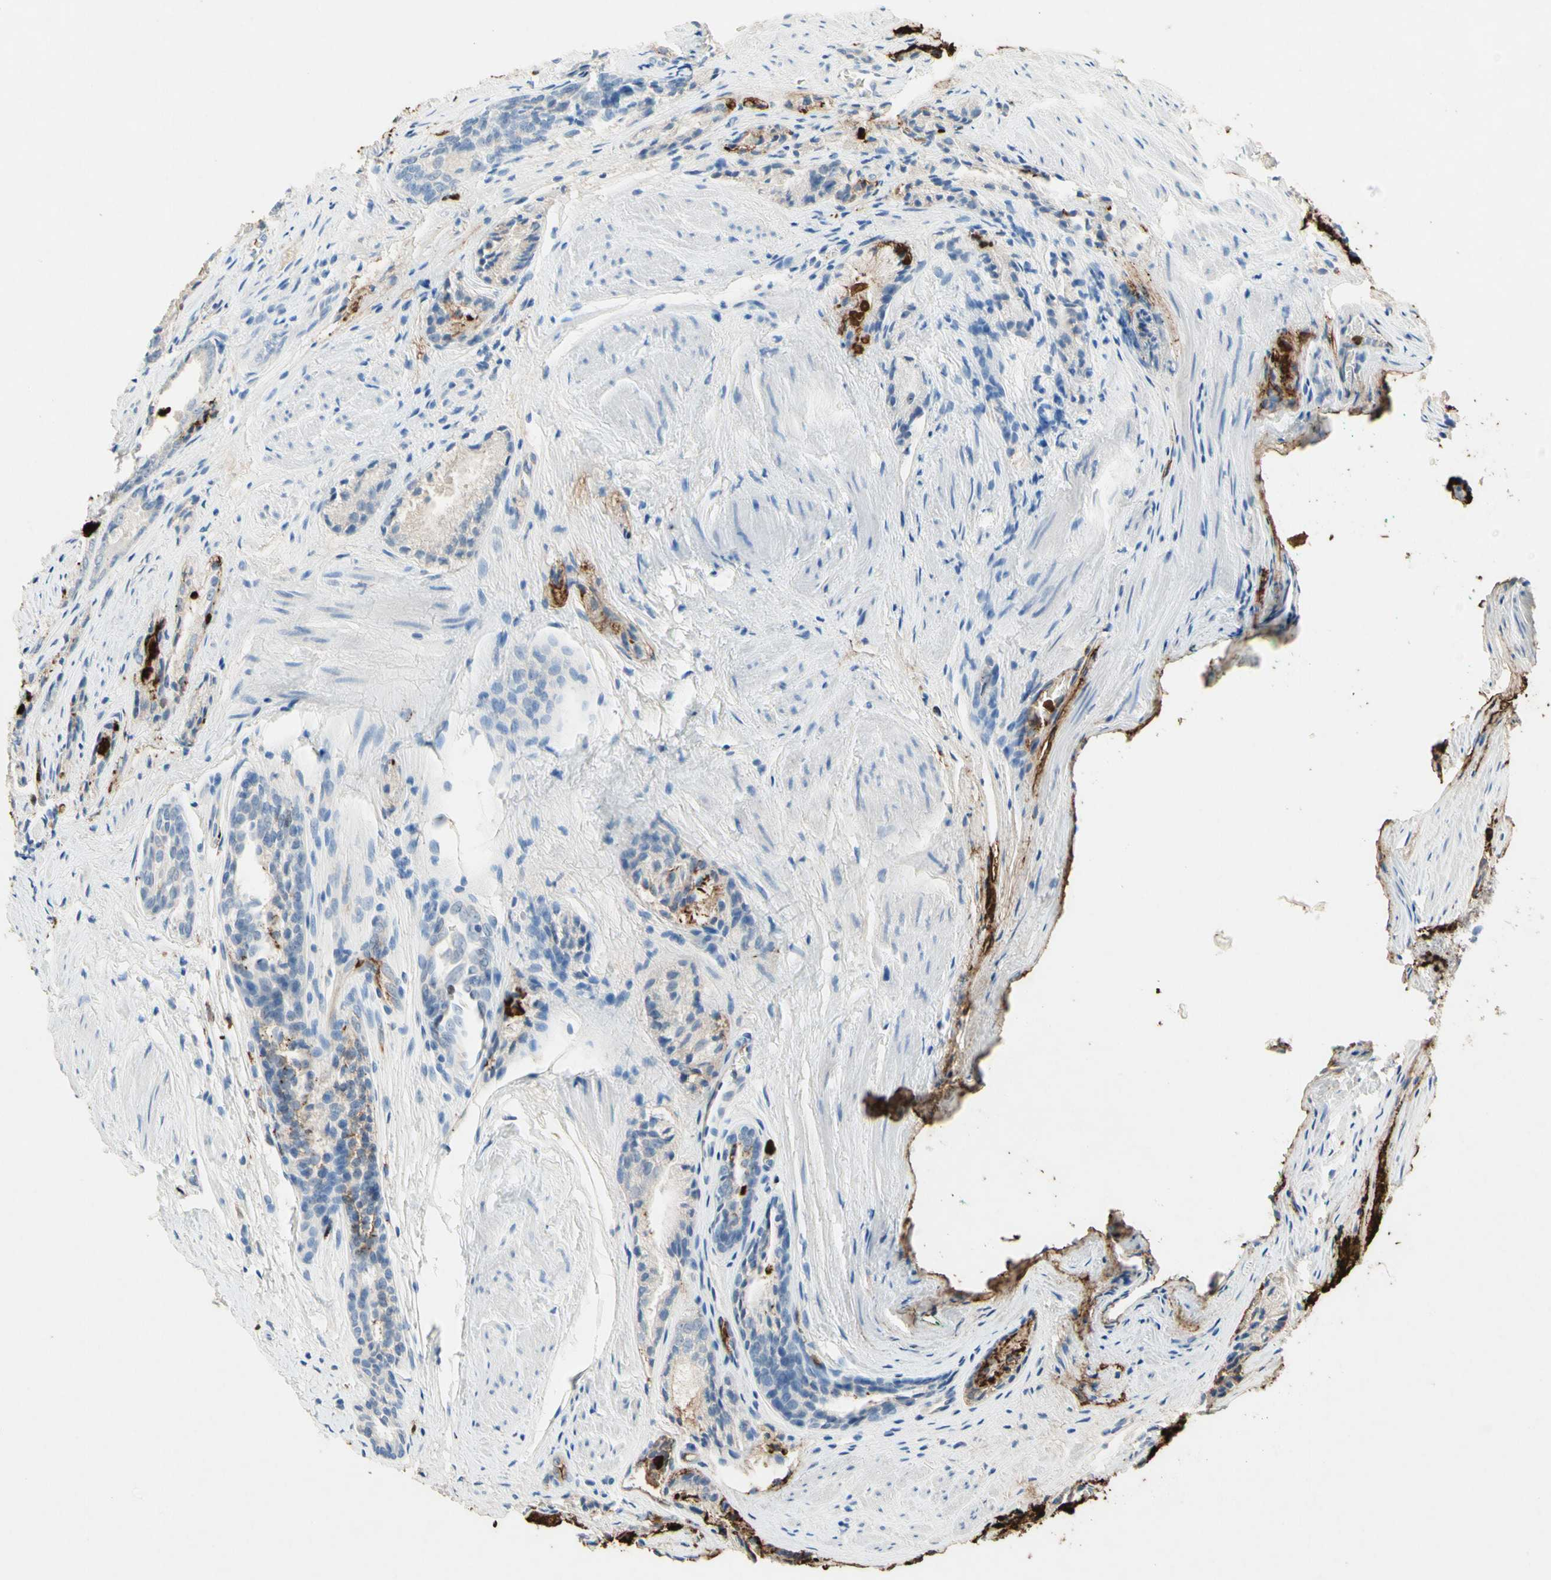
{"staining": {"intensity": "negative", "quantity": "none", "location": "none"}, "tissue": "prostate cancer", "cell_type": "Tumor cells", "image_type": "cancer", "snomed": [{"axis": "morphology", "description": "Adenocarcinoma, Low grade"}, {"axis": "topography", "description": "Prostate"}], "caption": "Immunohistochemical staining of prostate cancer reveals no significant expression in tumor cells. Brightfield microscopy of IHC stained with DAB (3,3'-diaminobenzidine) (brown) and hematoxylin (blue), captured at high magnification.", "gene": "NFKBIZ", "patient": {"sex": "male", "age": 60}}